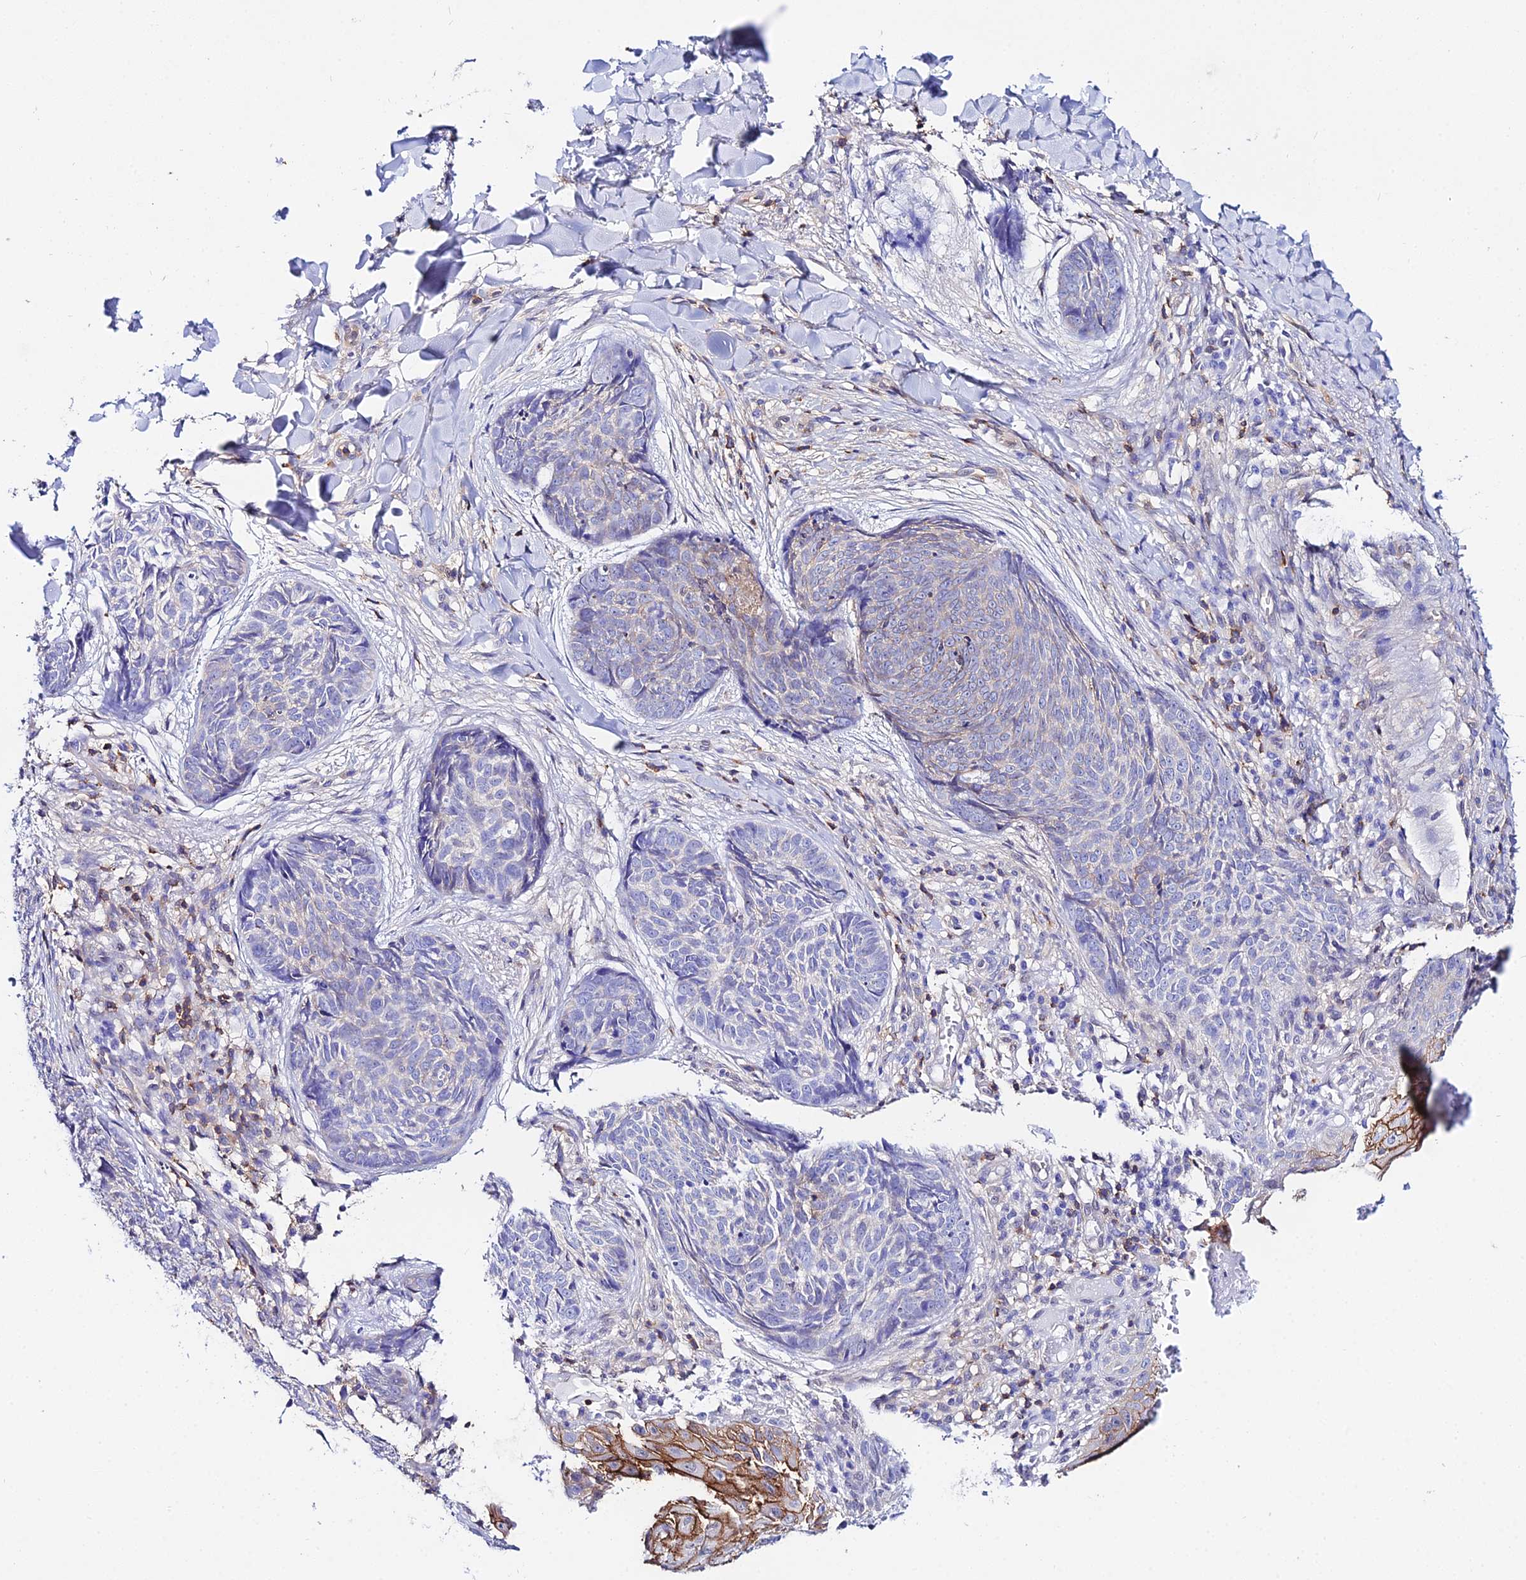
{"staining": {"intensity": "negative", "quantity": "none", "location": "none"}, "tissue": "skin cancer", "cell_type": "Tumor cells", "image_type": "cancer", "snomed": [{"axis": "morphology", "description": "Basal cell carcinoma"}, {"axis": "topography", "description": "Skin"}], "caption": "The IHC image has no significant expression in tumor cells of basal cell carcinoma (skin) tissue.", "gene": "S100A16", "patient": {"sex": "female", "age": 61}}